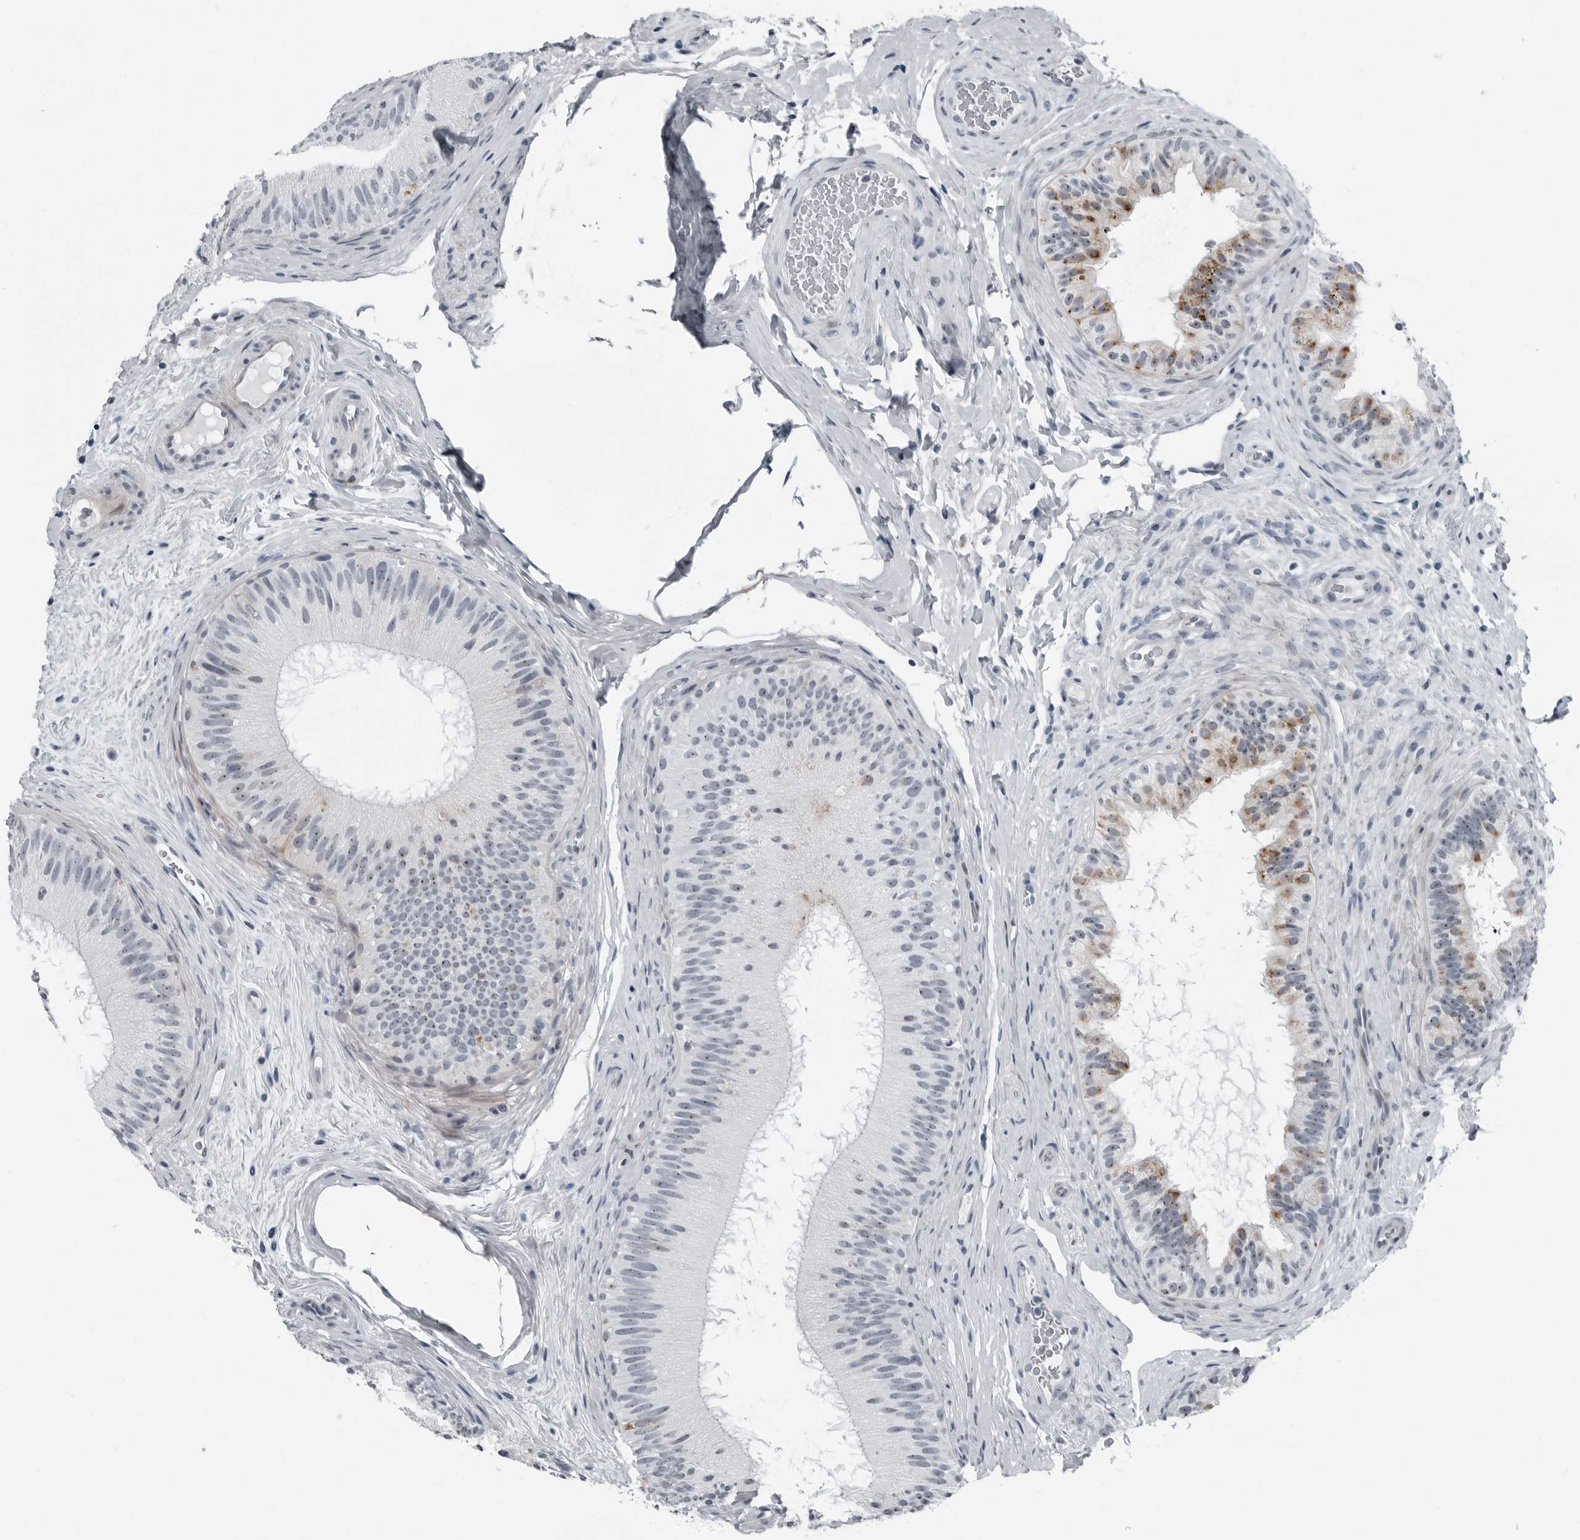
{"staining": {"intensity": "strong", "quantity": "<25%", "location": "cytoplasmic/membranous"}, "tissue": "epididymis", "cell_type": "Glandular cells", "image_type": "normal", "snomed": [{"axis": "morphology", "description": "Normal tissue, NOS"}, {"axis": "topography", "description": "Epididymis"}], "caption": "This histopathology image shows immunohistochemistry (IHC) staining of benign epididymis, with medium strong cytoplasmic/membranous expression in about <25% of glandular cells.", "gene": "PDCD11", "patient": {"sex": "male", "age": 45}}